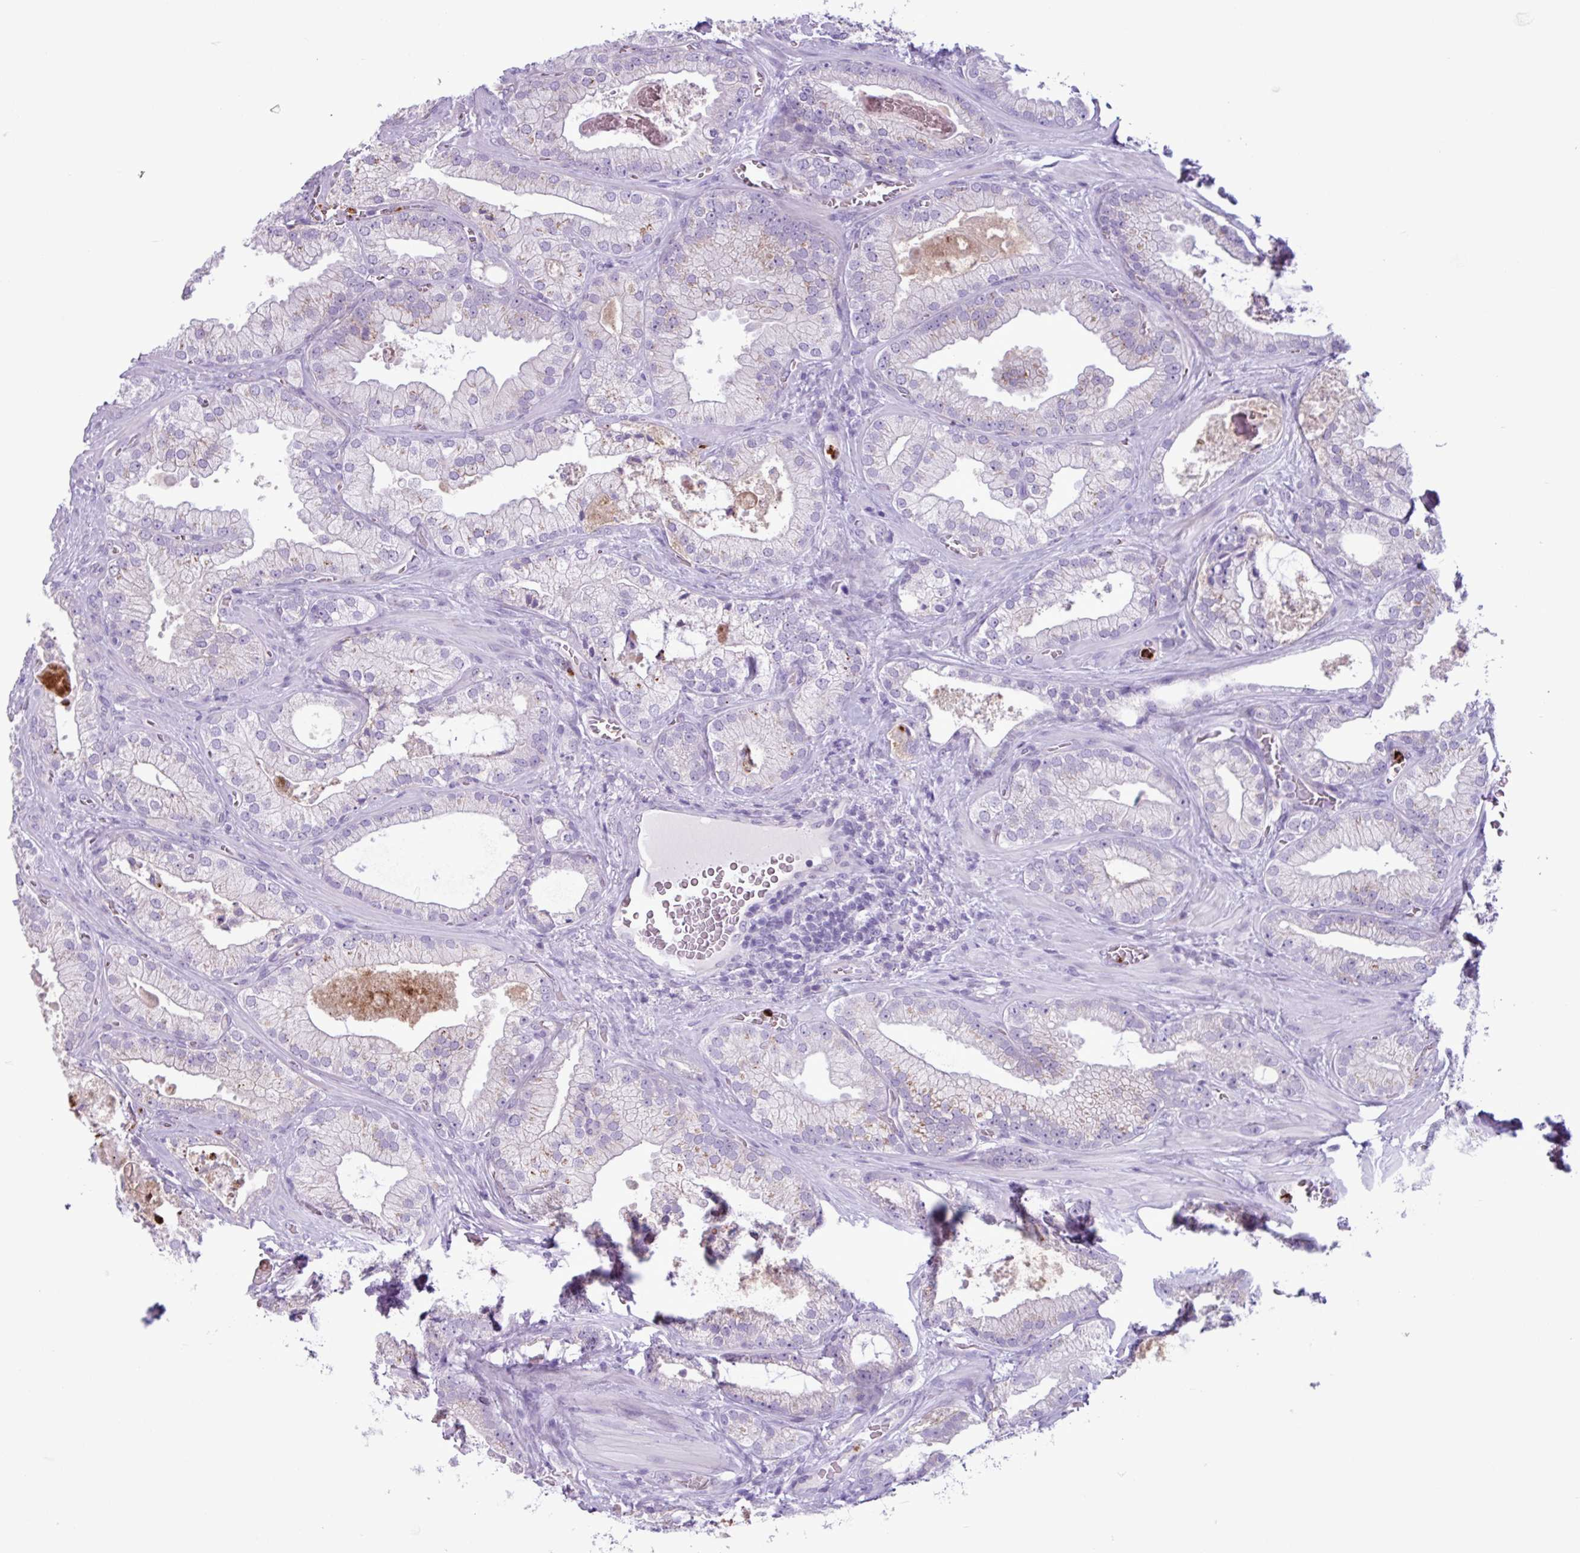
{"staining": {"intensity": "negative", "quantity": "none", "location": "none"}, "tissue": "prostate cancer", "cell_type": "Tumor cells", "image_type": "cancer", "snomed": [{"axis": "morphology", "description": "Adenocarcinoma, High grade"}, {"axis": "topography", "description": "Prostate"}], "caption": "Human high-grade adenocarcinoma (prostate) stained for a protein using IHC reveals no positivity in tumor cells.", "gene": "TMEM178A", "patient": {"sex": "male", "age": 68}}